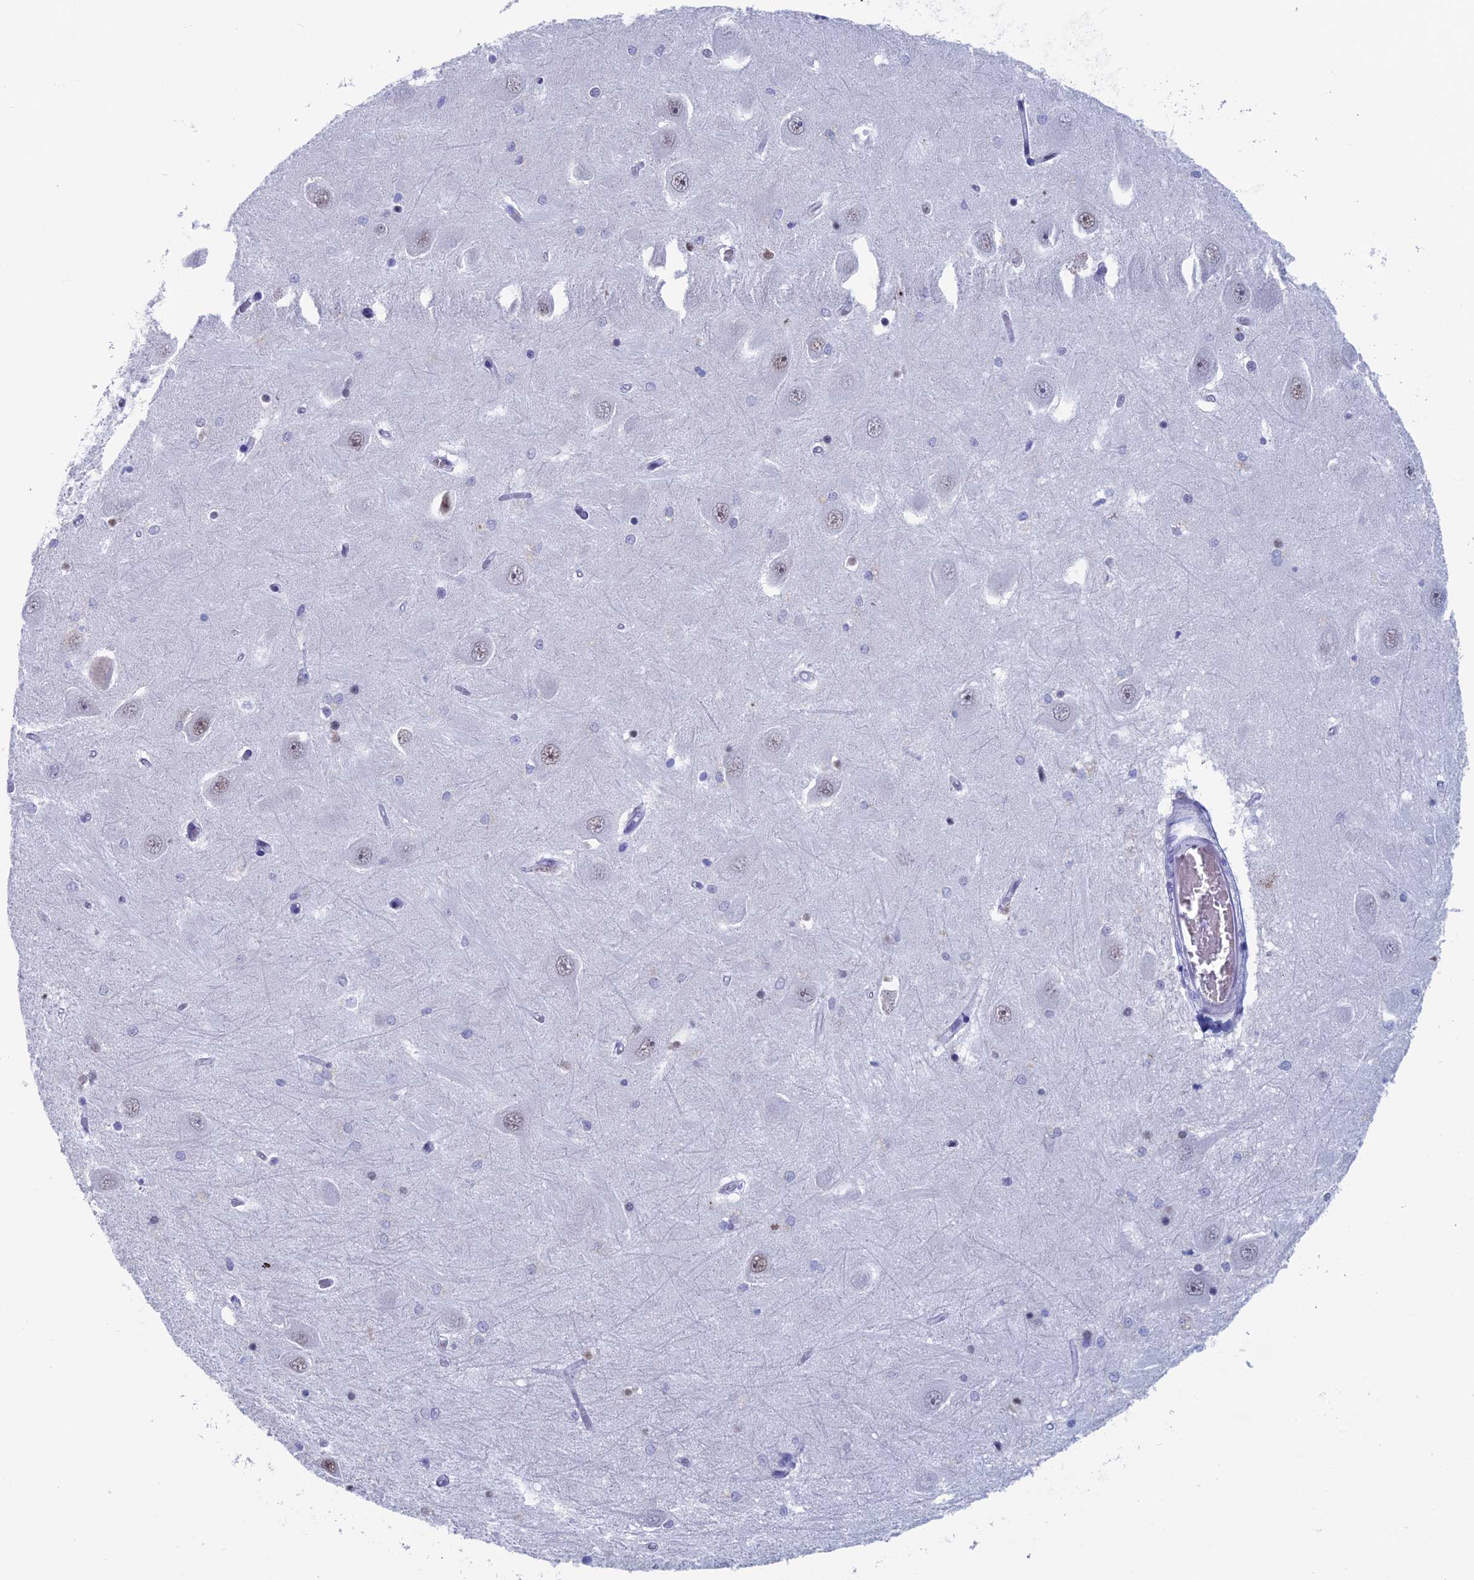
{"staining": {"intensity": "weak", "quantity": "<25%", "location": "nuclear"}, "tissue": "hippocampus", "cell_type": "Glial cells", "image_type": "normal", "snomed": [{"axis": "morphology", "description": "Normal tissue, NOS"}, {"axis": "topography", "description": "Hippocampus"}], "caption": "A high-resolution histopathology image shows immunohistochemistry staining of normal hippocampus, which shows no significant staining in glial cells.", "gene": "NOL4L", "patient": {"sex": "male", "age": 45}}